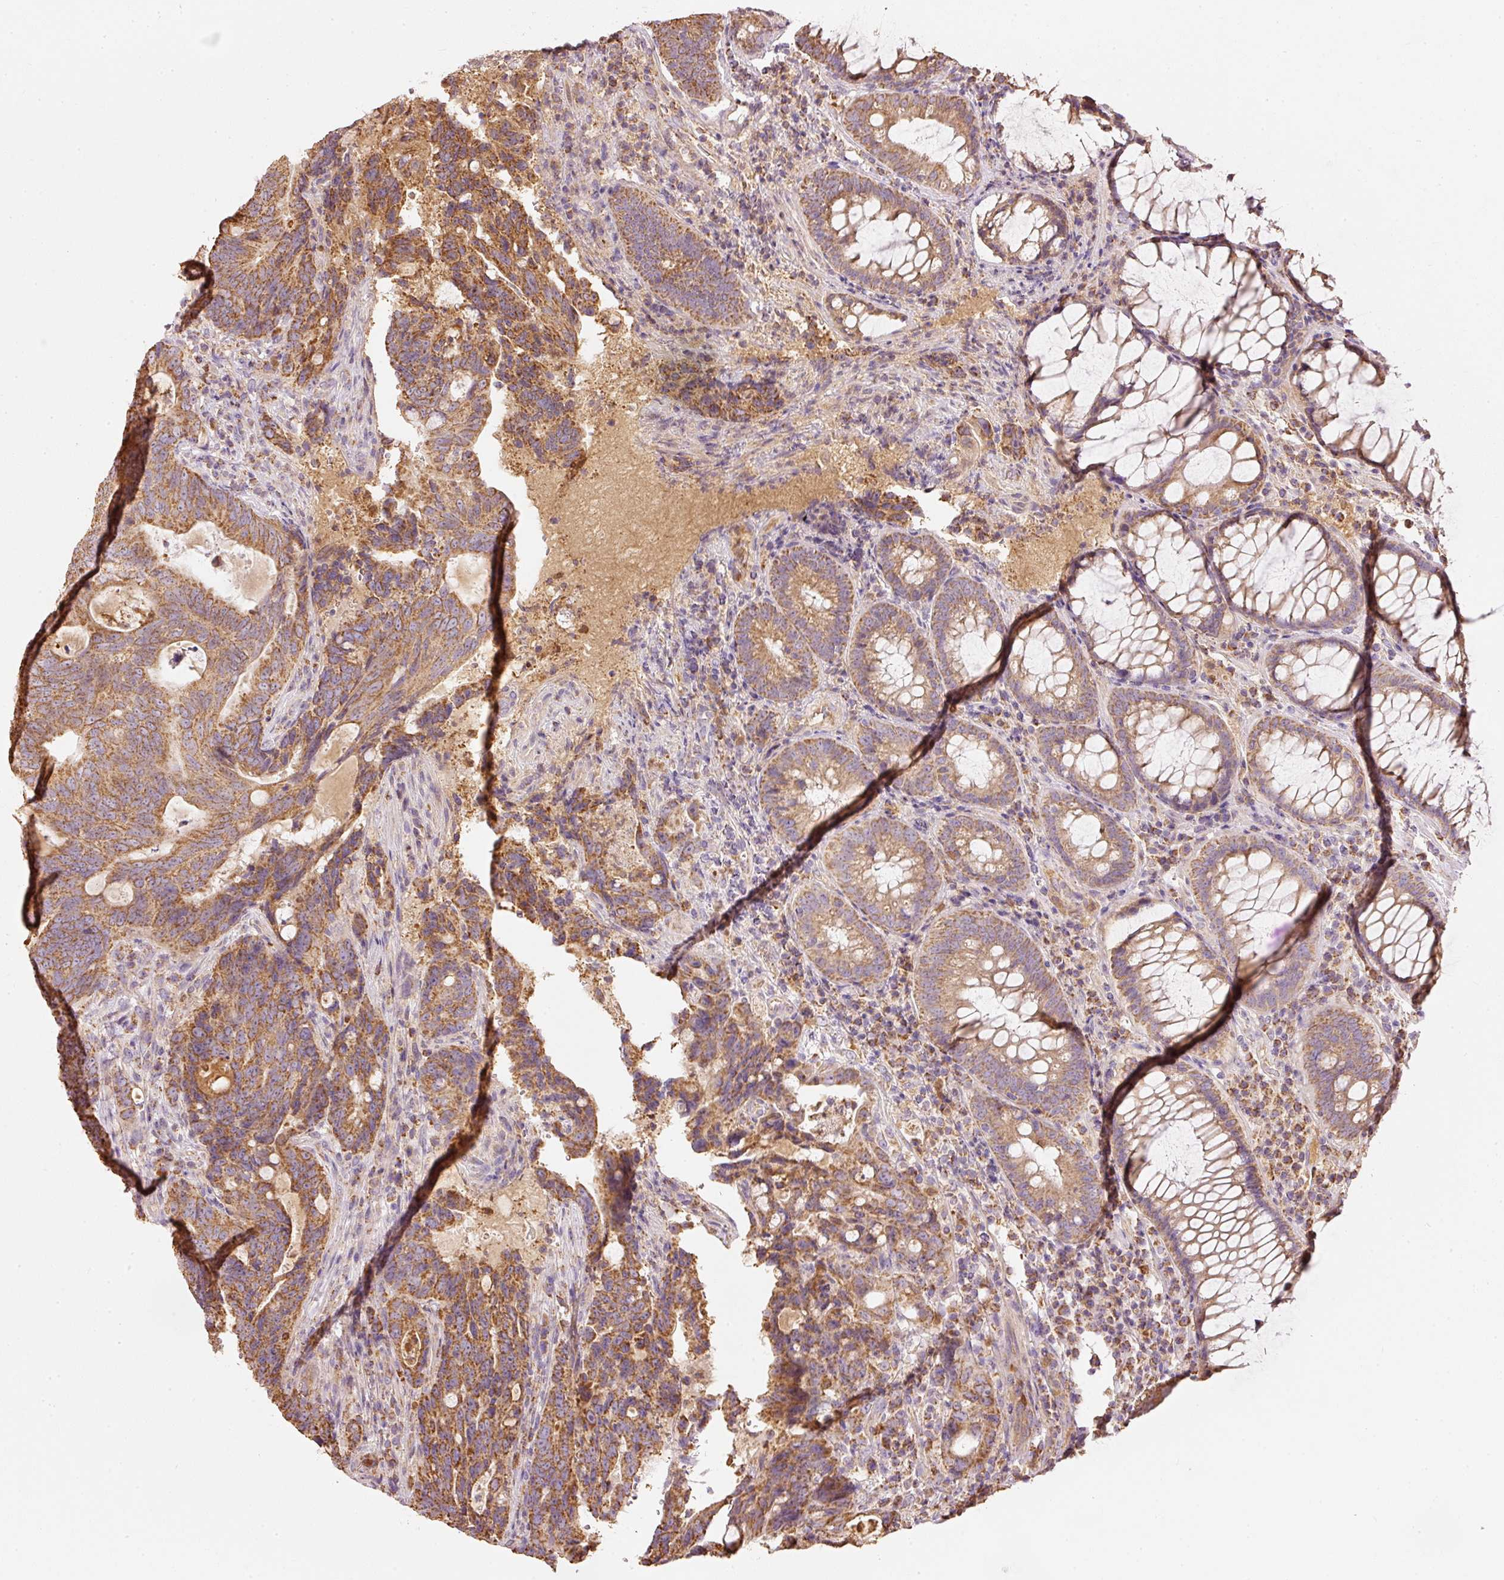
{"staining": {"intensity": "moderate", "quantity": ">75%", "location": "cytoplasmic/membranous"}, "tissue": "colorectal cancer", "cell_type": "Tumor cells", "image_type": "cancer", "snomed": [{"axis": "morphology", "description": "Adenocarcinoma, NOS"}, {"axis": "topography", "description": "Colon"}], "caption": "The immunohistochemical stain labels moderate cytoplasmic/membranous expression in tumor cells of adenocarcinoma (colorectal) tissue.", "gene": "PSENEN", "patient": {"sex": "female", "age": 82}}